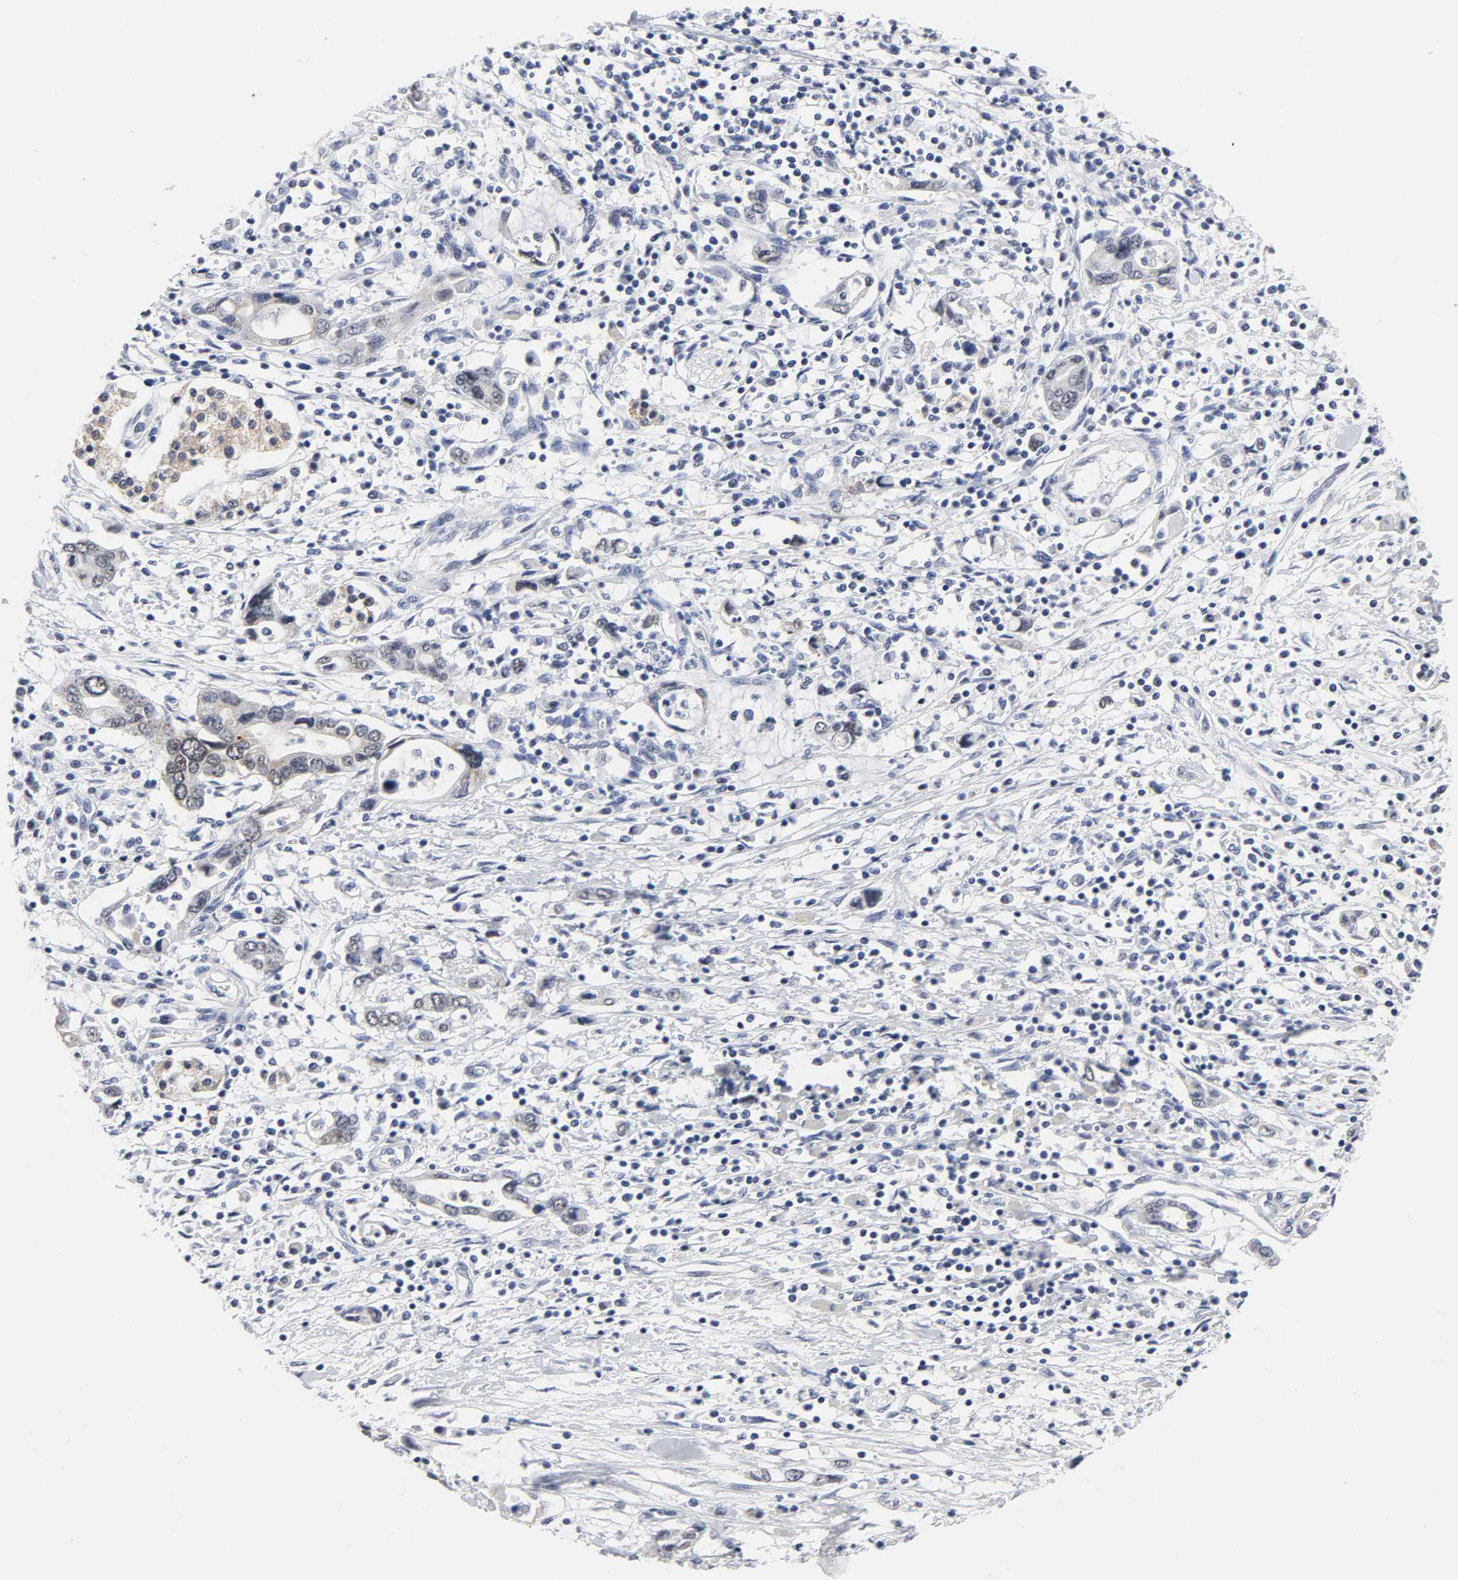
{"staining": {"intensity": "weak", "quantity": "25%-75%", "location": "cytoplasmic/membranous"}, "tissue": "pancreatic cancer", "cell_type": "Tumor cells", "image_type": "cancer", "snomed": [{"axis": "morphology", "description": "Adenocarcinoma, NOS"}, {"axis": "topography", "description": "Pancreas"}], "caption": "Pancreatic adenocarcinoma was stained to show a protein in brown. There is low levels of weak cytoplasmic/membranous positivity in about 25%-75% of tumor cells. (DAB (3,3'-diaminobenzidine) = brown stain, brightfield microscopy at high magnification).", "gene": "GRHL2", "patient": {"sex": "female", "age": 57}}